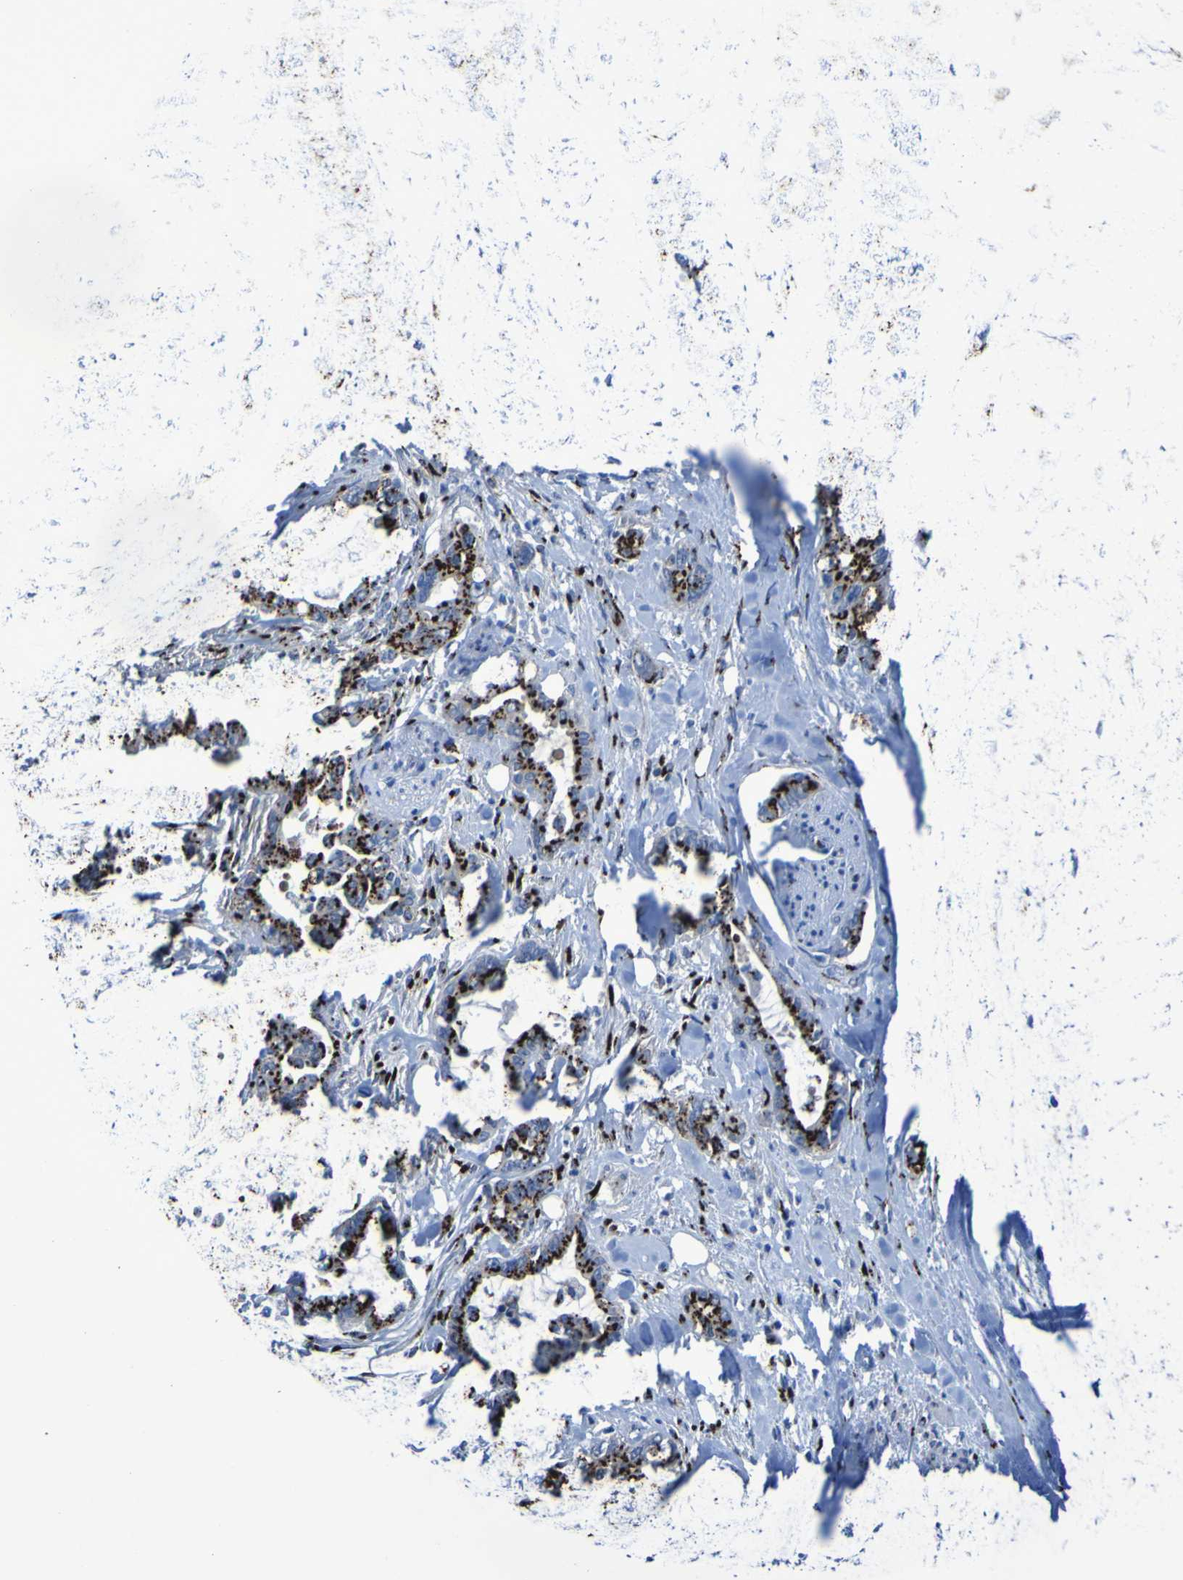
{"staining": {"intensity": "strong", "quantity": ">75%", "location": "cytoplasmic/membranous"}, "tissue": "pancreatic cancer", "cell_type": "Tumor cells", "image_type": "cancer", "snomed": [{"axis": "morphology", "description": "Adenocarcinoma, NOS"}, {"axis": "topography", "description": "Pancreas"}], "caption": "IHC image of neoplastic tissue: adenocarcinoma (pancreatic) stained using immunohistochemistry (IHC) displays high levels of strong protein expression localized specifically in the cytoplasmic/membranous of tumor cells, appearing as a cytoplasmic/membranous brown color.", "gene": "GOLM1", "patient": {"sex": "male", "age": 70}}